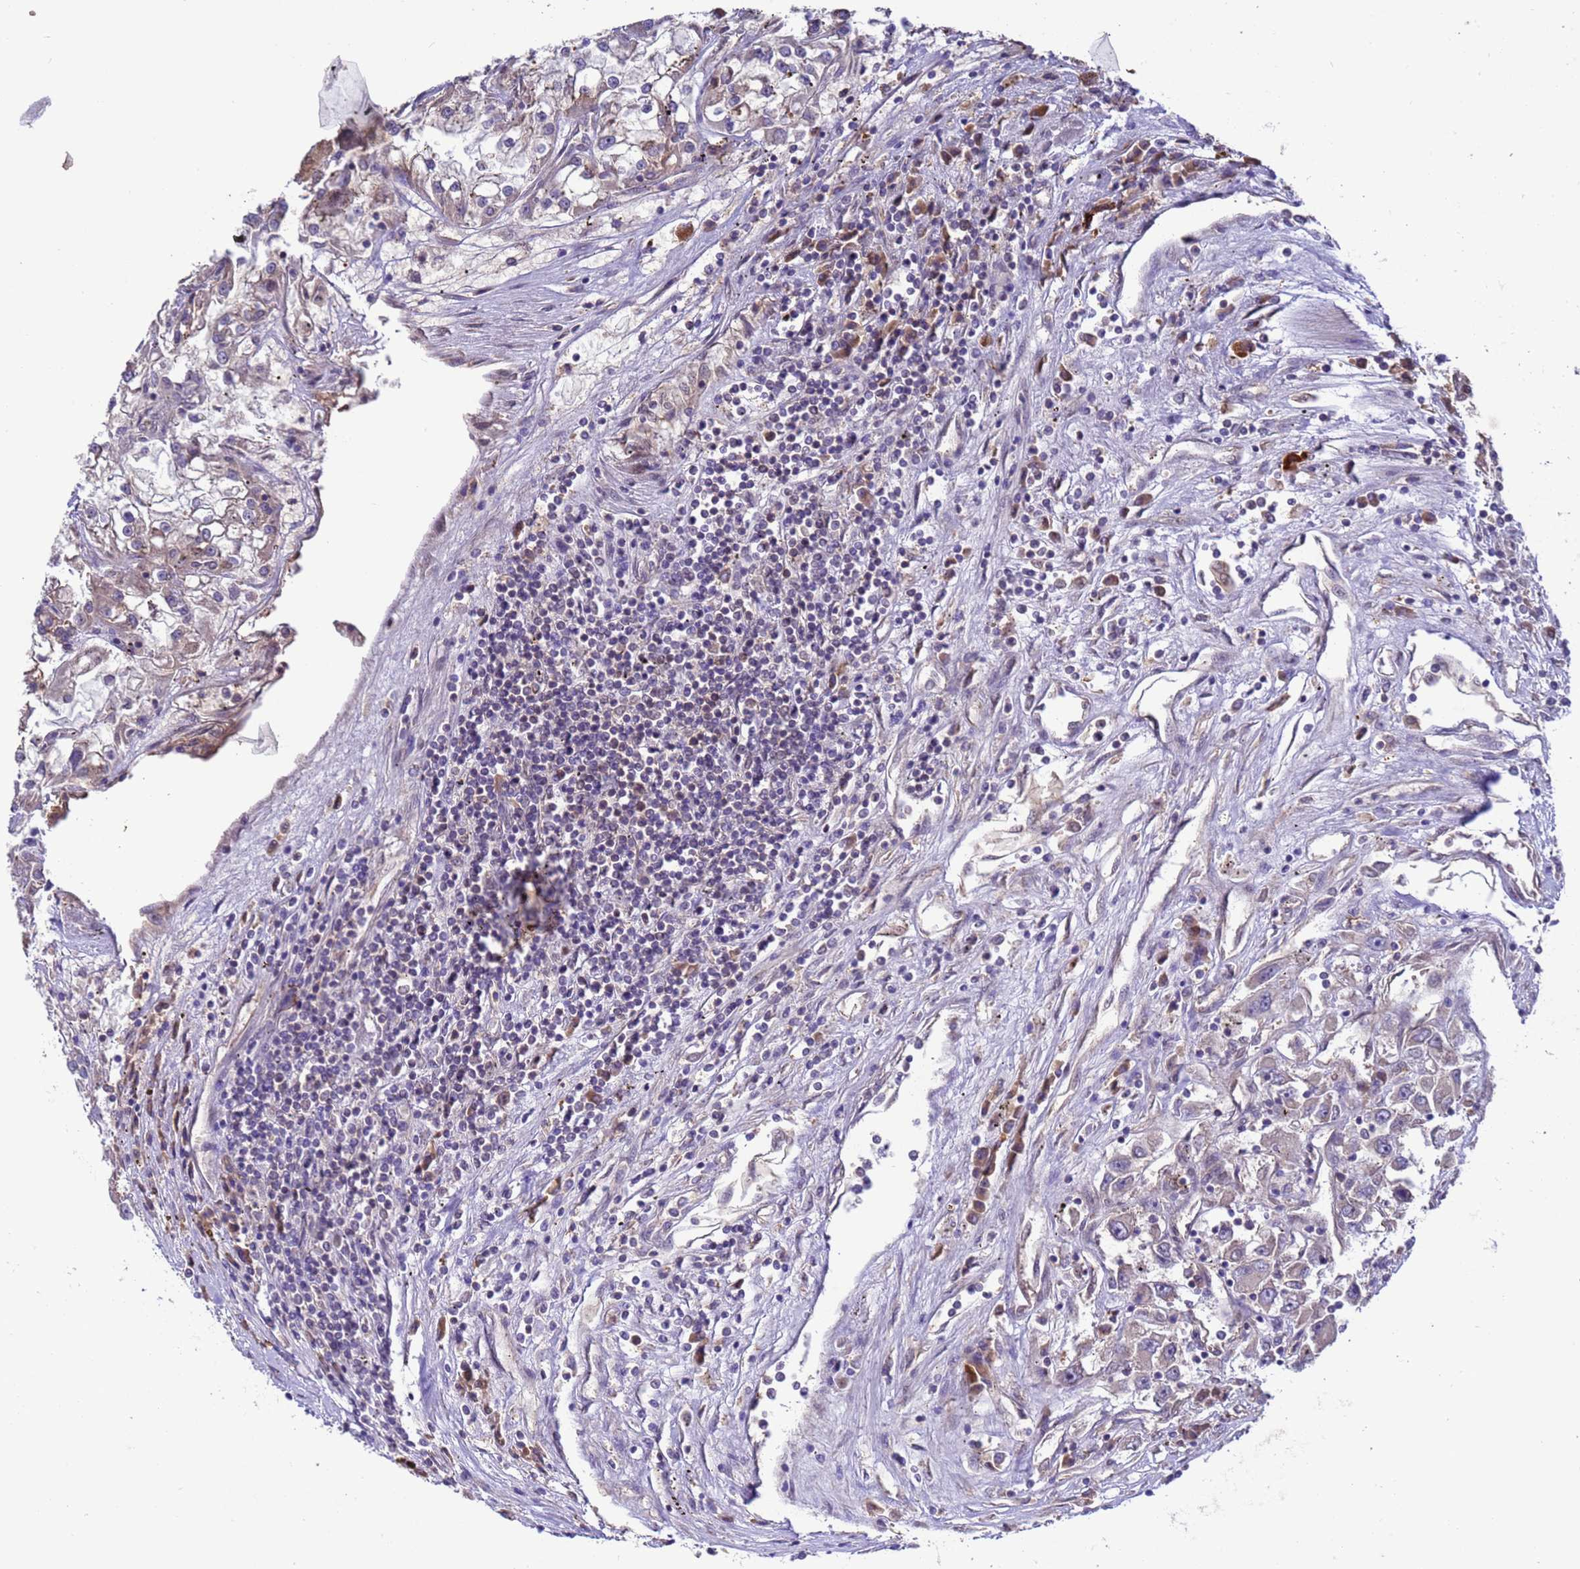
{"staining": {"intensity": "negative", "quantity": "none", "location": "none"}, "tissue": "renal cancer", "cell_type": "Tumor cells", "image_type": "cancer", "snomed": [{"axis": "morphology", "description": "Adenocarcinoma, NOS"}, {"axis": "topography", "description": "Kidney"}], "caption": "Immunohistochemistry of human renal cancer (adenocarcinoma) shows no staining in tumor cells.", "gene": "ZFP69B", "patient": {"sex": "female", "age": 52}}